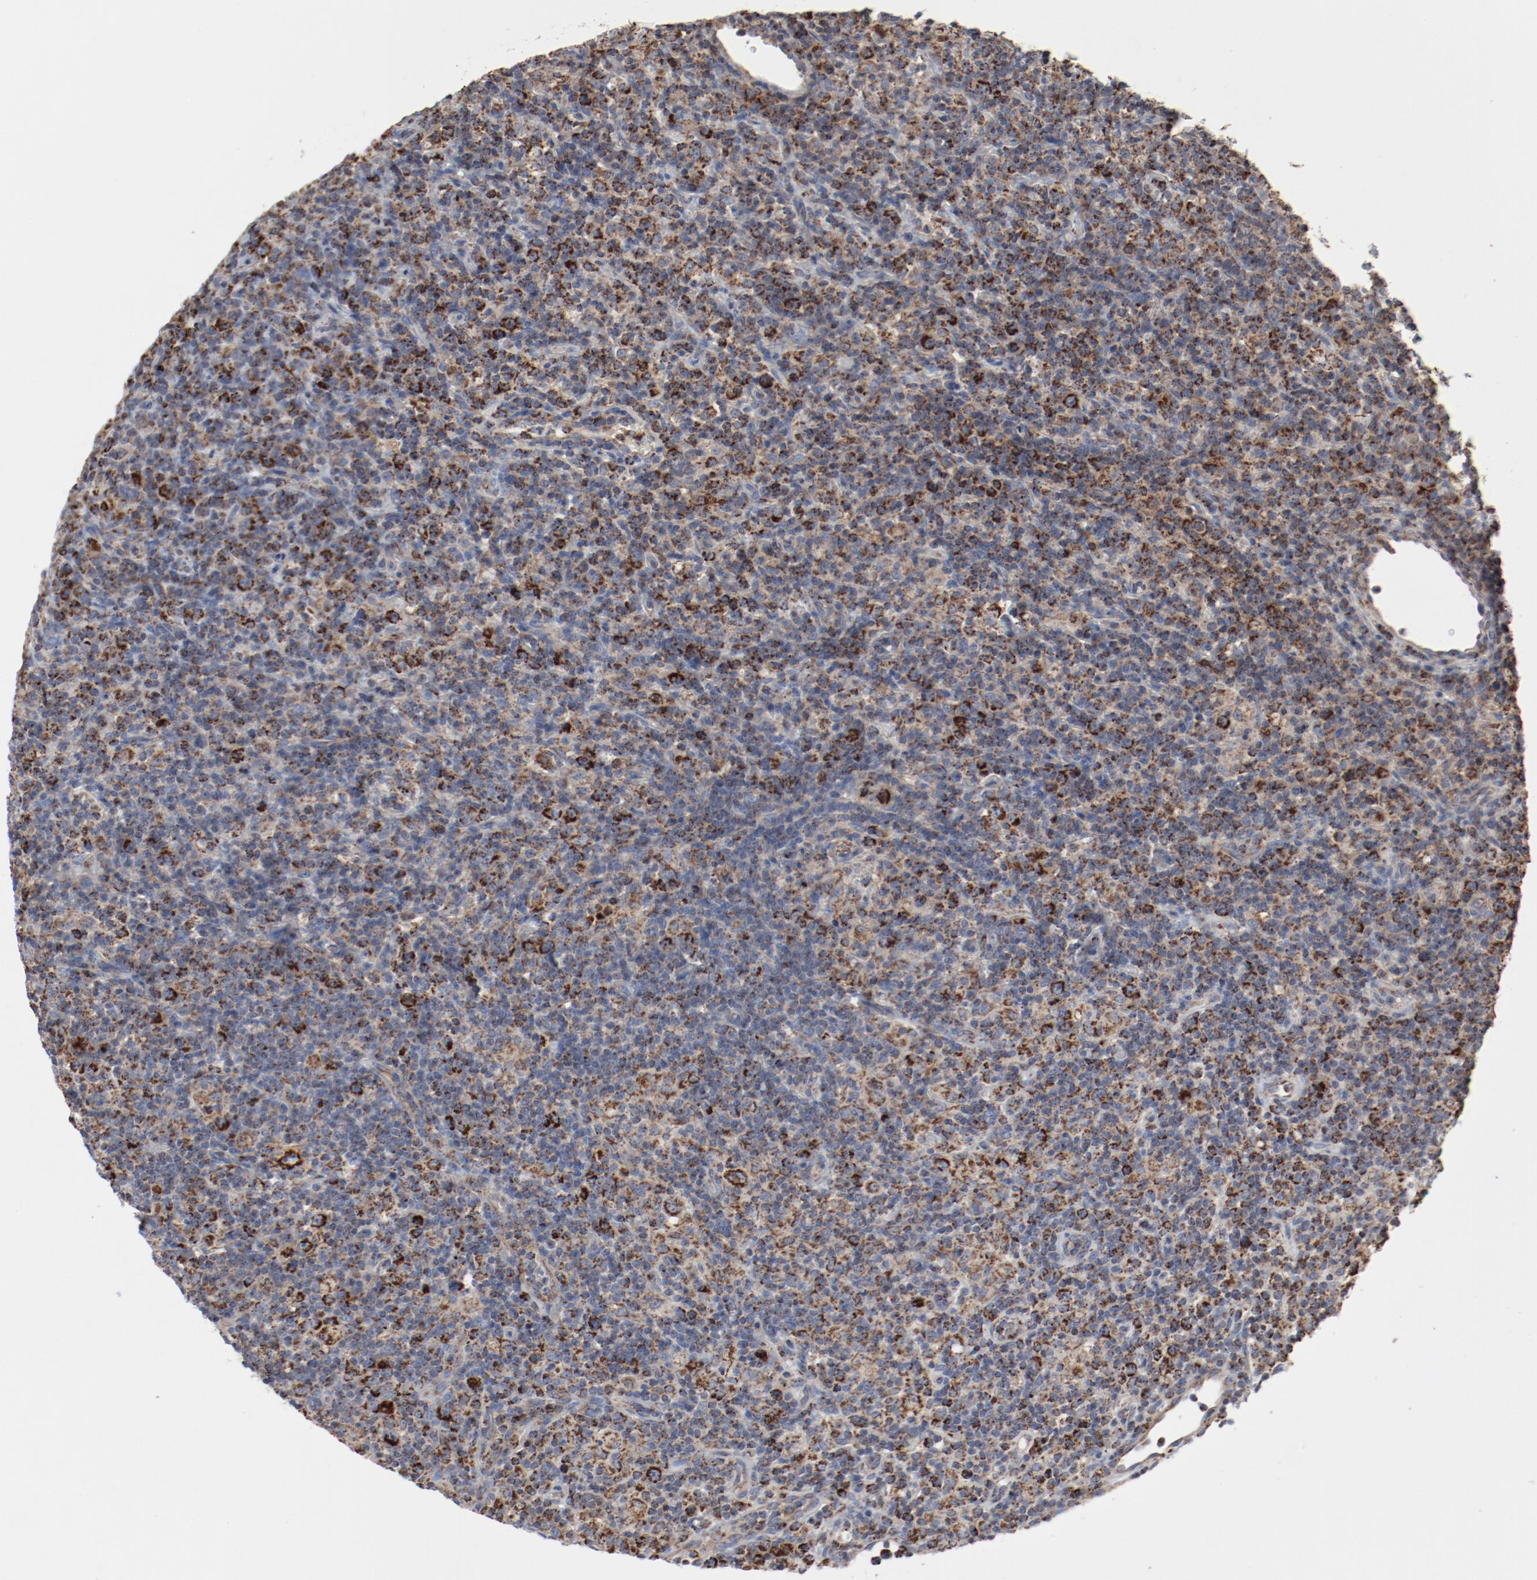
{"staining": {"intensity": "moderate", "quantity": ">75%", "location": "cytoplasmic/membranous"}, "tissue": "lymphoma", "cell_type": "Tumor cells", "image_type": "cancer", "snomed": [{"axis": "morphology", "description": "Hodgkin's disease, NOS"}, {"axis": "topography", "description": "Lymph node"}], "caption": "Hodgkin's disease tissue displays moderate cytoplasmic/membranous expression in about >75% of tumor cells, visualized by immunohistochemistry.", "gene": "SETD3", "patient": {"sex": "male", "age": 65}}